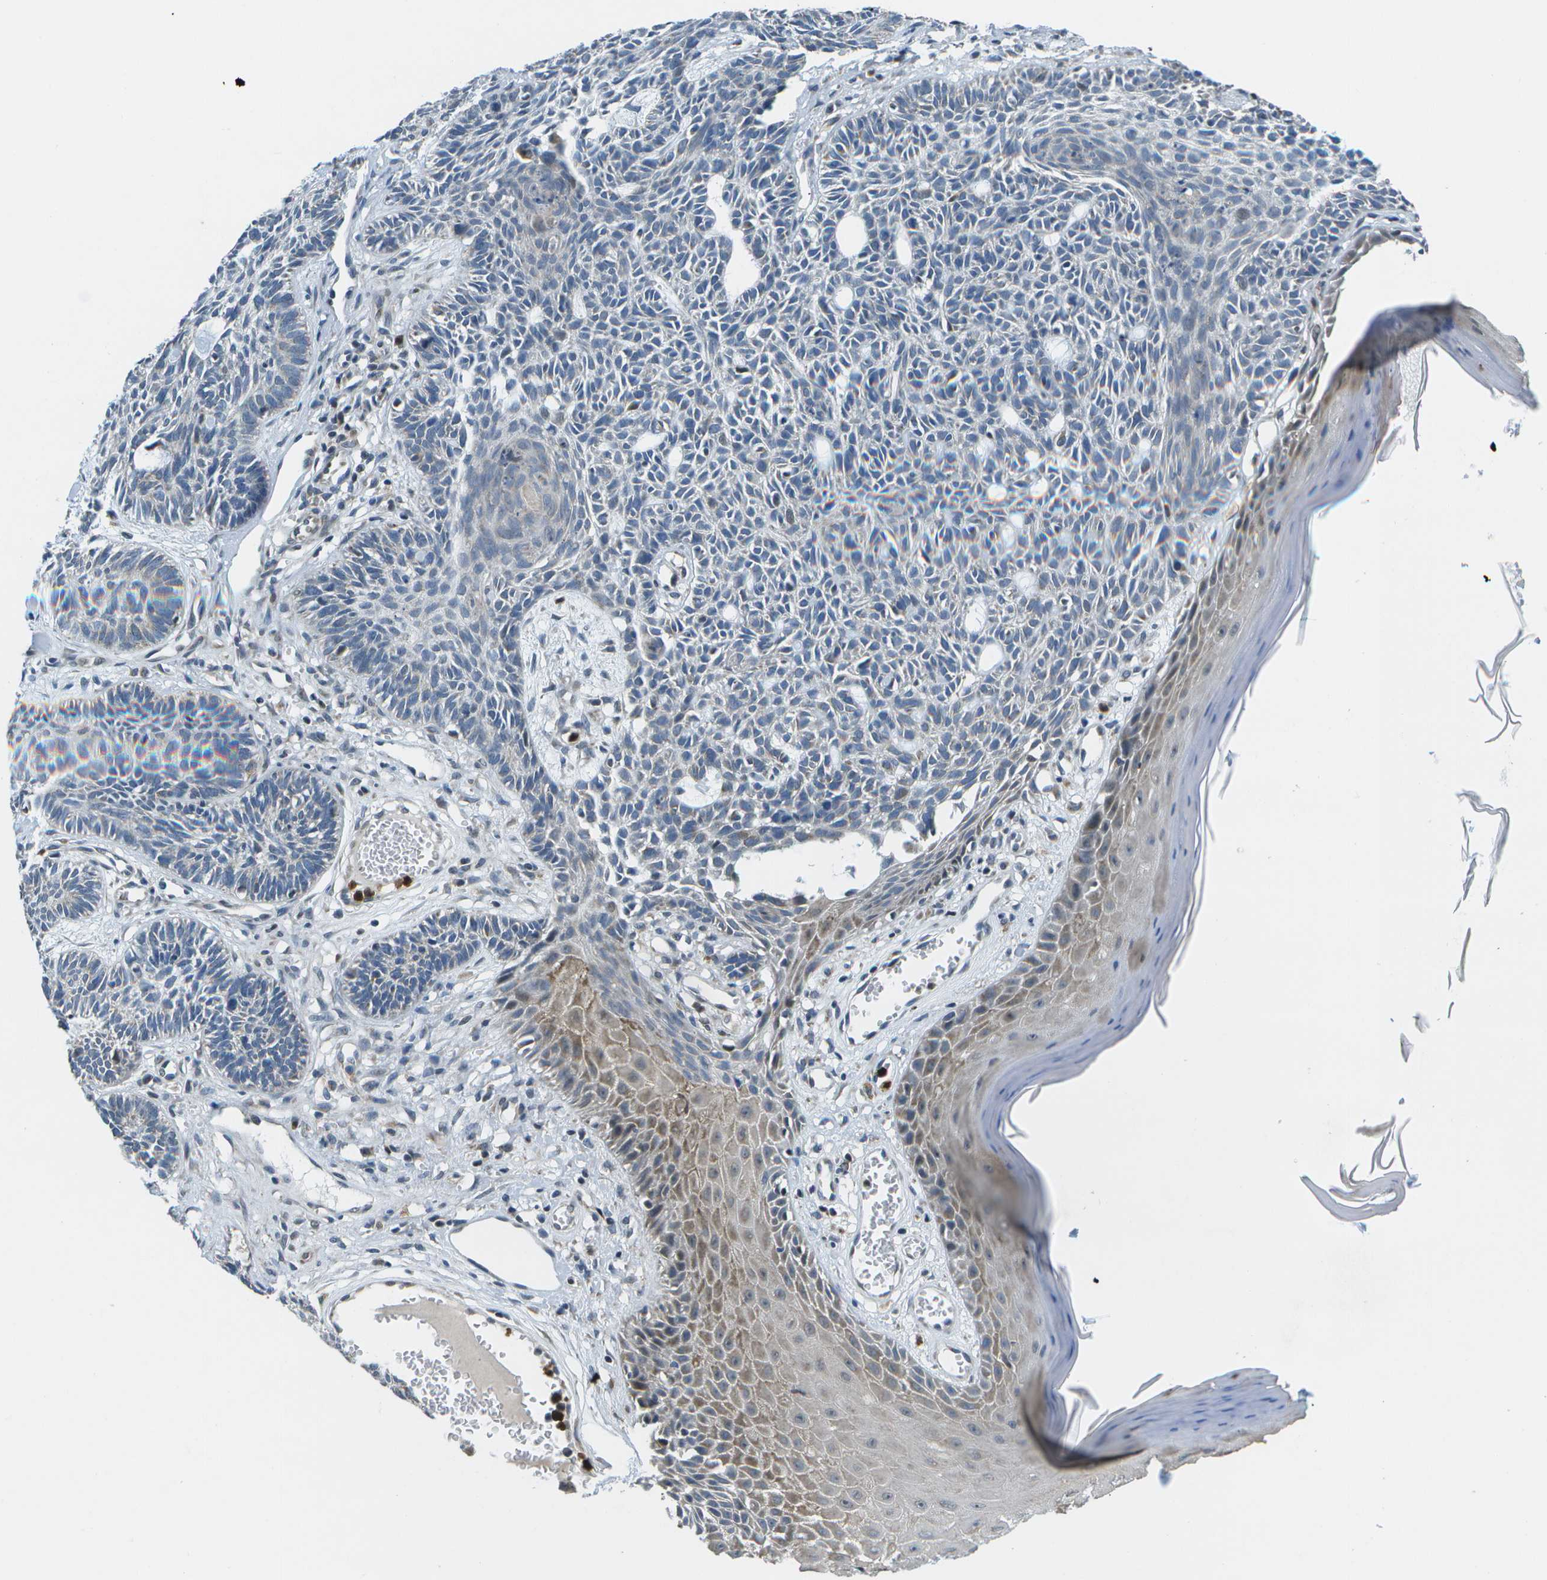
{"staining": {"intensity": "negative", "quantity": "none", "location": "none"}, "tissue": "skin cancer", "cell_type": "Tumor cells", "image_type": "cancer", "snomed": [{"axis": "morphology", "description": "Basal cell carcinoma"}, {"axis": "topography", "description": "Skin"}], "caption": "Skin basal cell carcinoma stained for a protein using immunohistochemistry (IHC) exhibits no expression tumor cells.", "gene": "GALNT15", "patient": {"sex": "male", "age": 67}}